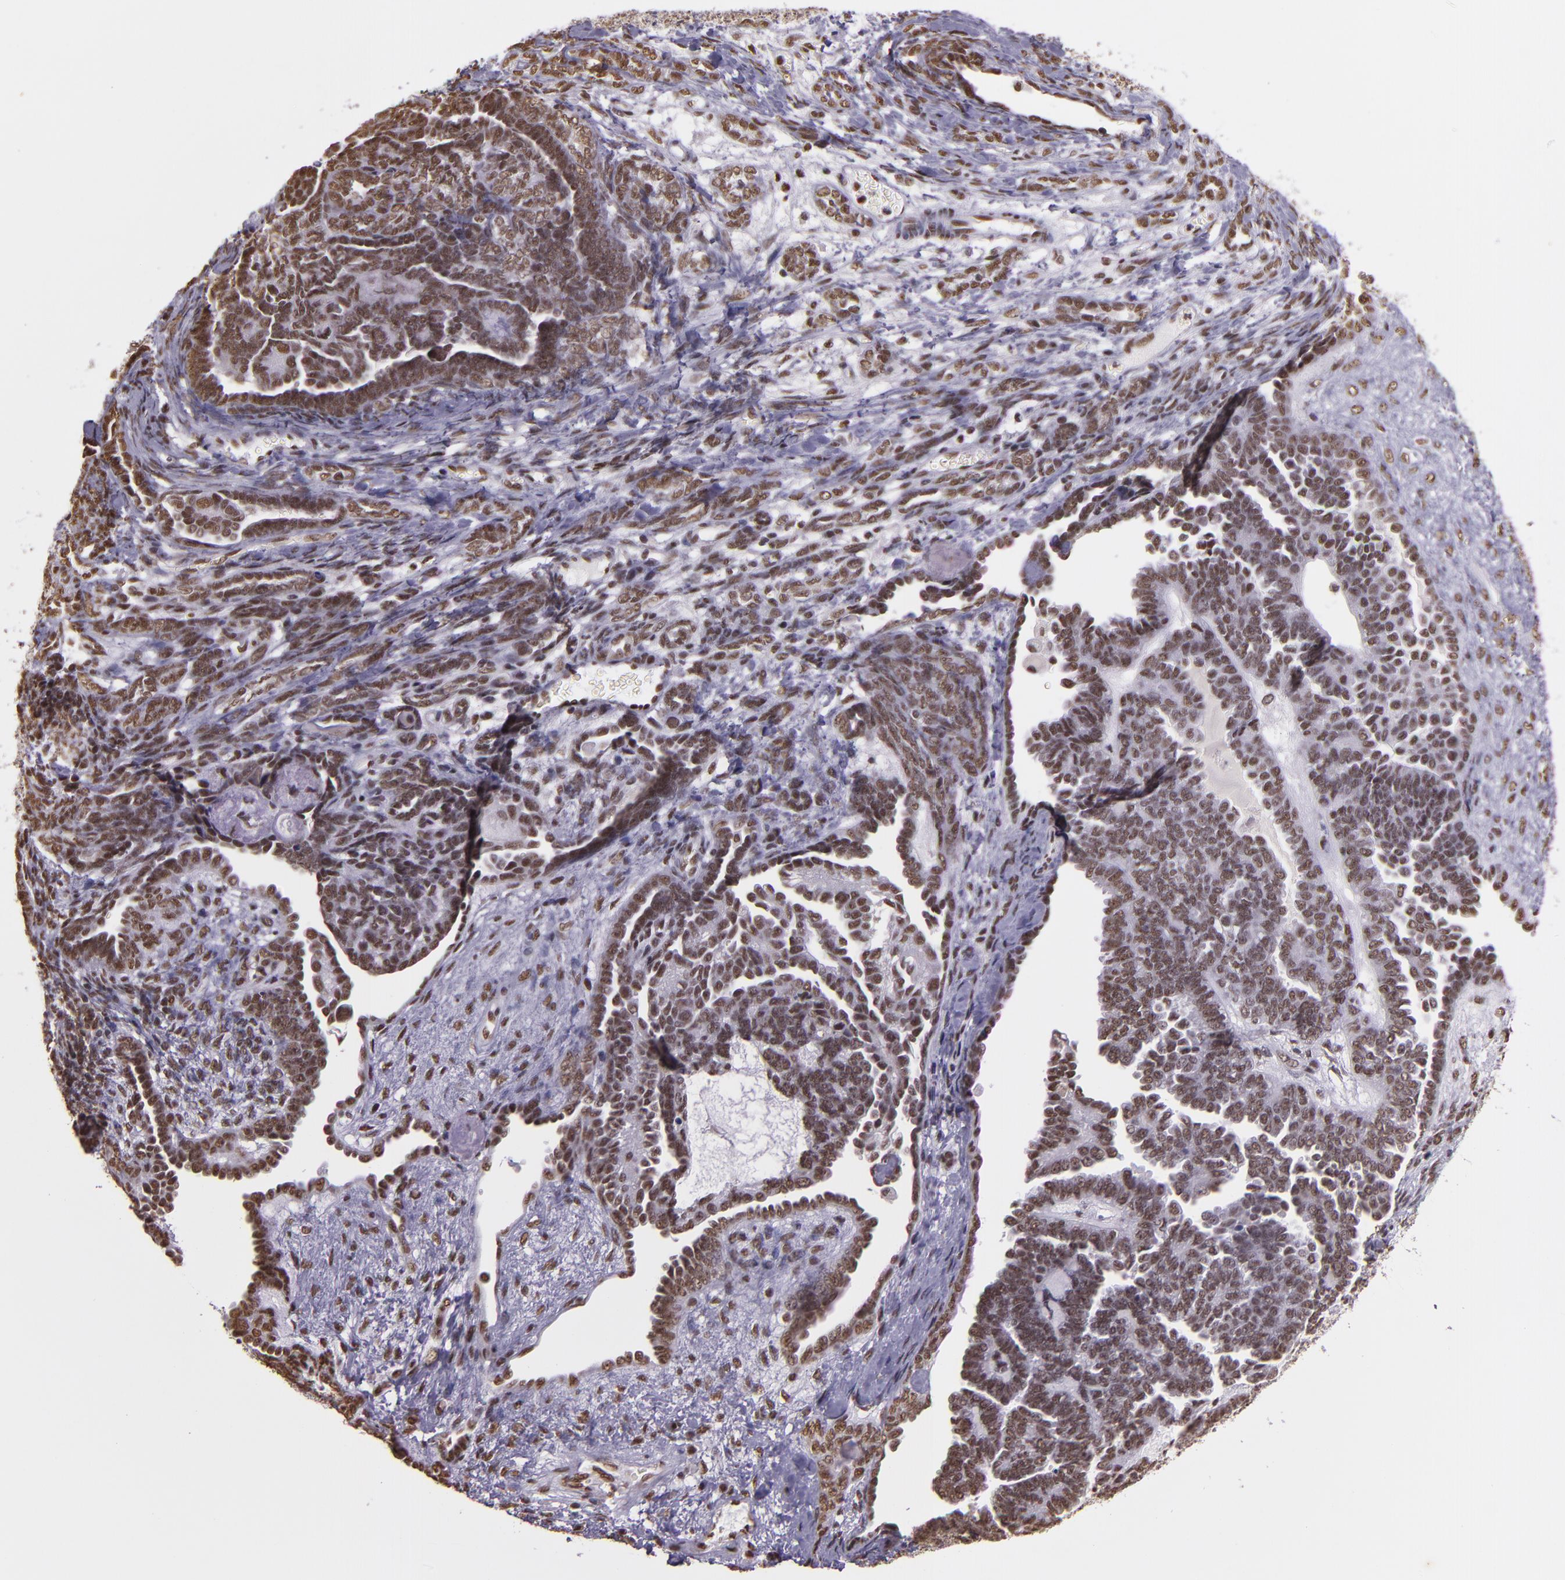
{"staining": {"intensity": "strong", "quantity": ">75%", "location": "nuclear"}, "tissue": "endometrial cancer", "cell_type": "Tumor cells", "image_type": "cancer", "snomed": [{"axis": "morphology", "description": "Neoplasm, malignant, NOS"}, {"axis": "topography", "description": "Endometrium"}], "caption": "Immunohistochemistry (IHC) photomicrograph of neoplastic tissue: endometrial cancer stained using IHC exhibits high levels of strong protein expression localized specifically in the nuclear of tumor cells, appearing as a nuclear brown color.", "gene": "USF1", "patient": {"sex": "female", "age": 74}}